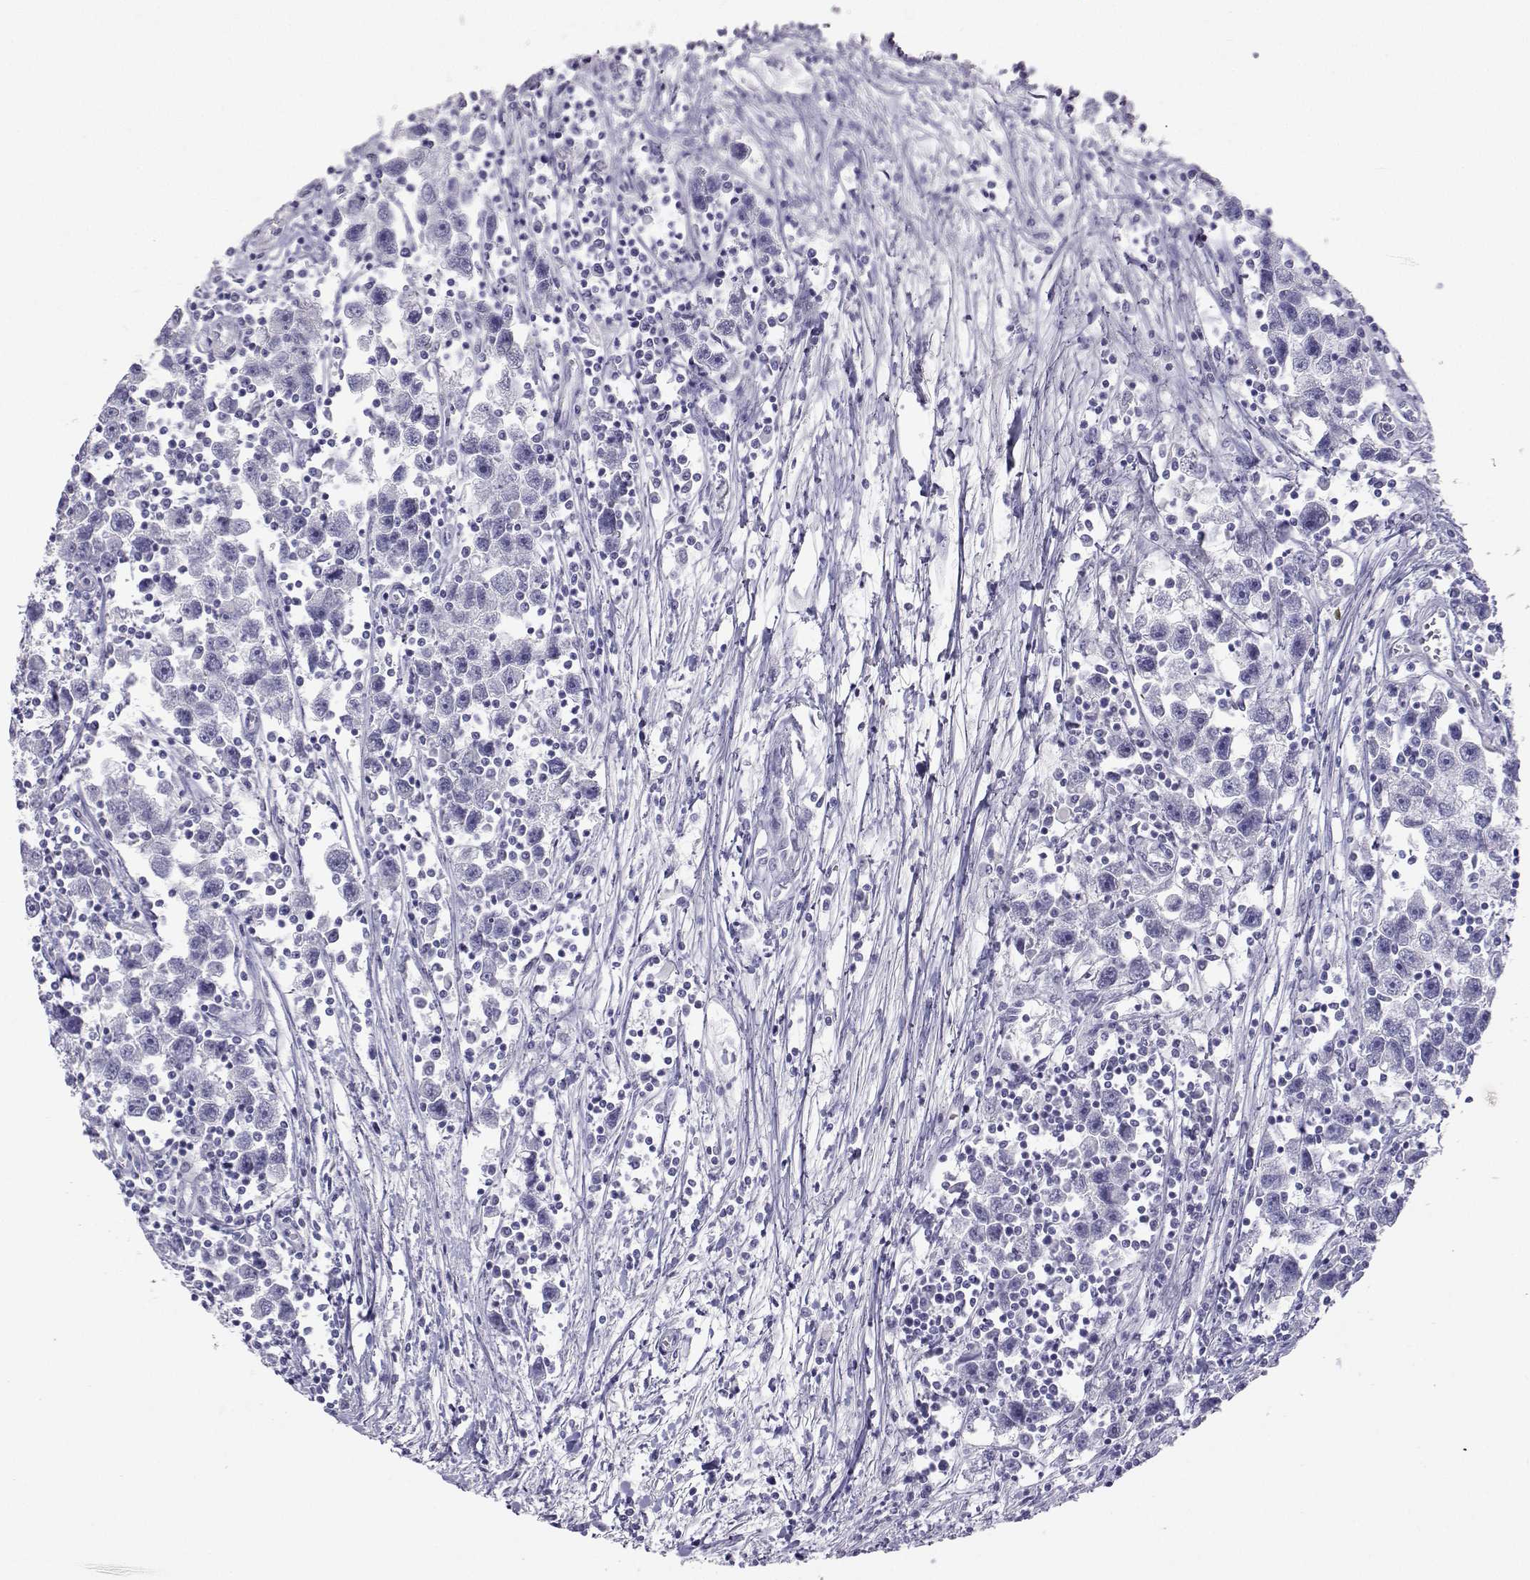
{"staining": {"intensity": "negative", "quantity": "none", "location": "none"}, "tissue": "testis cancer", "cell_type": "Tumor cells", "image_type": "cancer", "snomed": [{"axis": "morphology", "description": "Seminoma, NOS"}, {"axis": "topography", "description": "Testis"}], "caption": "This is an immunohistochemistry image of testis cancer. There is no expression in tumor cells.", "gene": "PLIN4", "patient": {"sex": "male", "age": 30}}